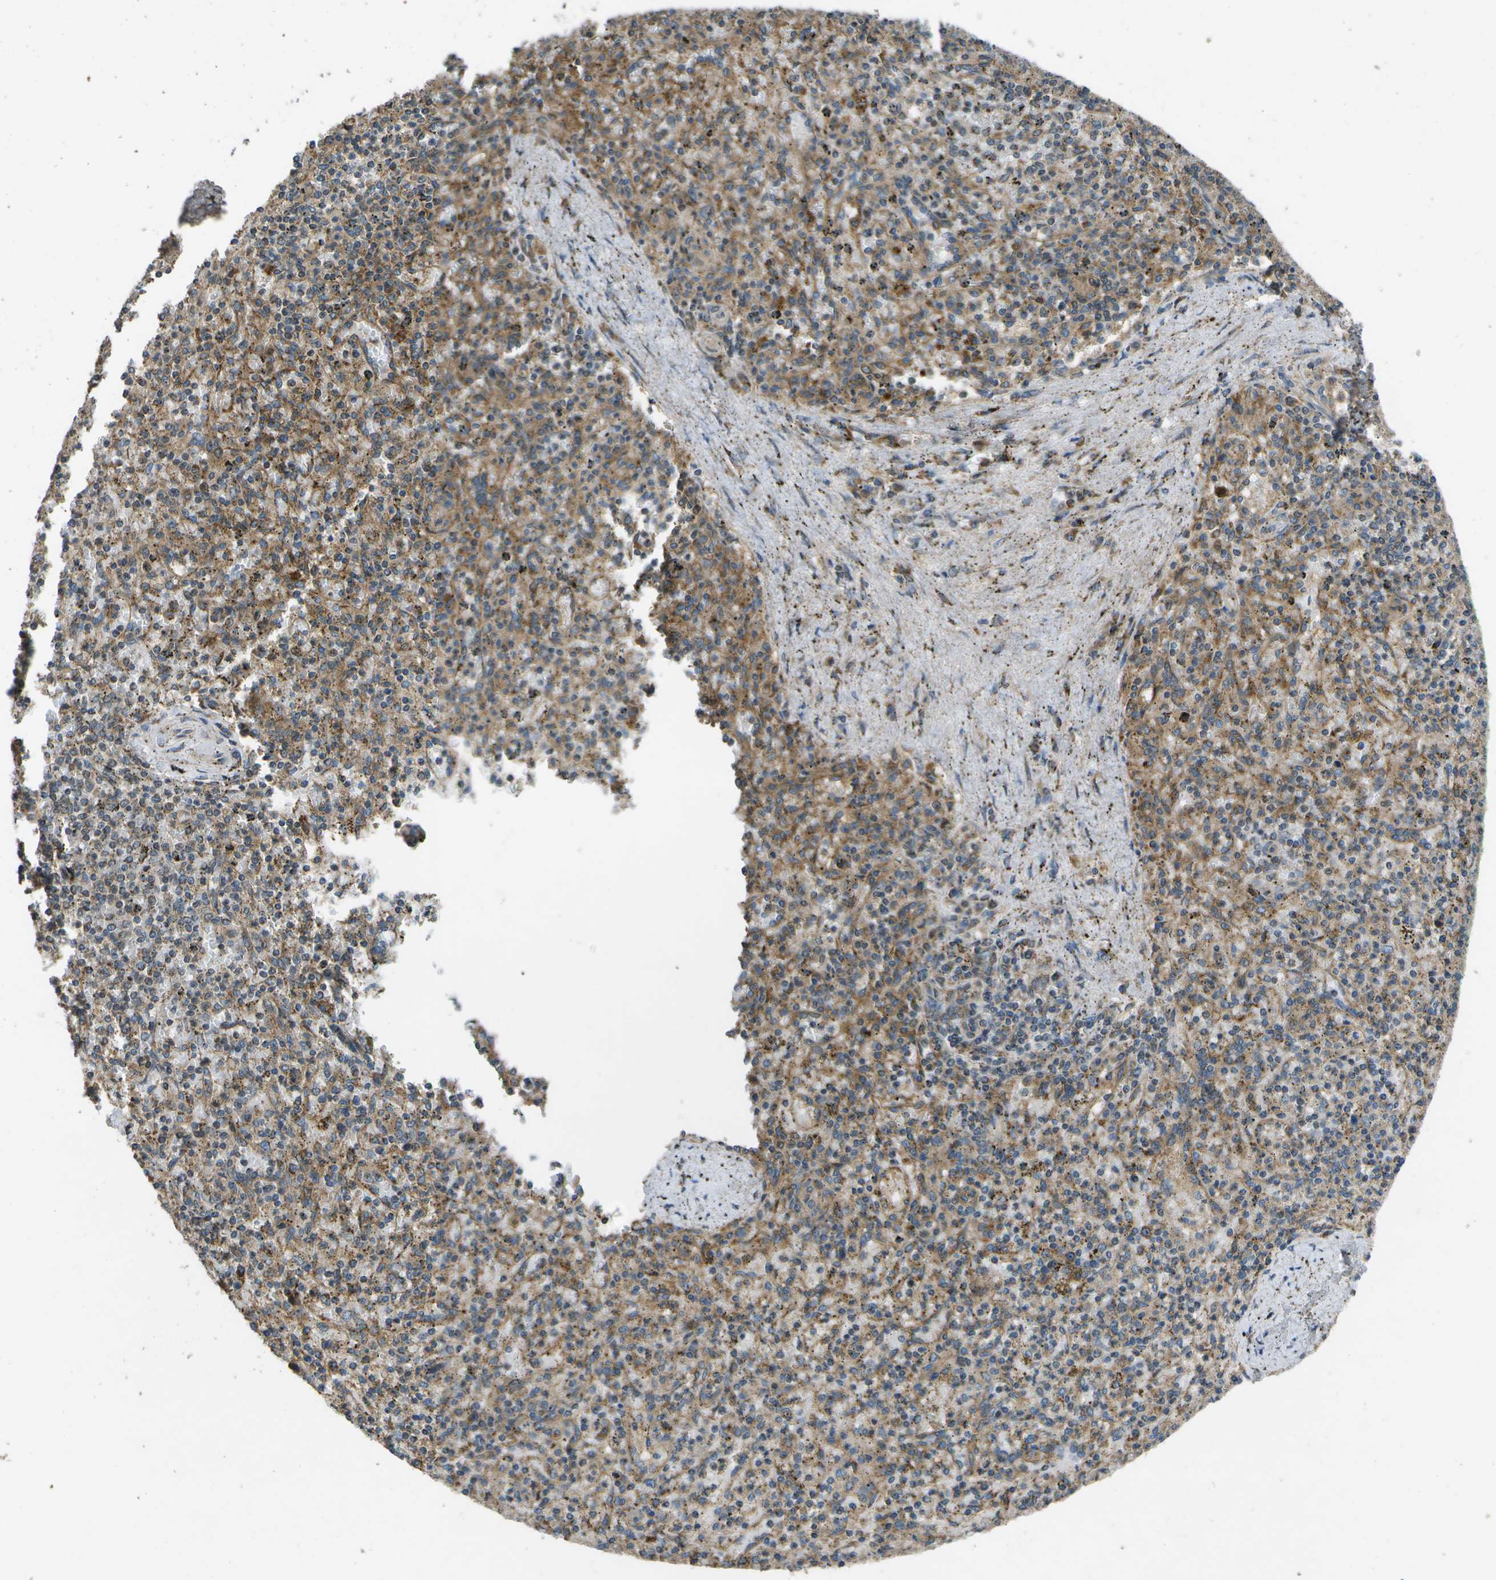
{"staining": {"intensity": "moderate", "quantity": ">75%", "location": "cytoplasmic/membranous"}, "tissue": "spleen", "cell_type": "Cells in red pulp", "image_type": "normal", "snomed": [{"axis": "morphology", "description": "Normal tissue, NOS"}, {"axis": "topography", "description": "Spleen"}], "caption": "Immunohistochemical staining of benign human spleen reveals >75% levels of moderate cytoplasmic/membranous protein positivity in approximately >75% of cells in red pulp. Using DAB (brown) and hematoxylin (blue) stains, captured at high magnification using brightfield microscopy.", "gene": "HFE", "patient": {"sex": "male", "age": 72}}